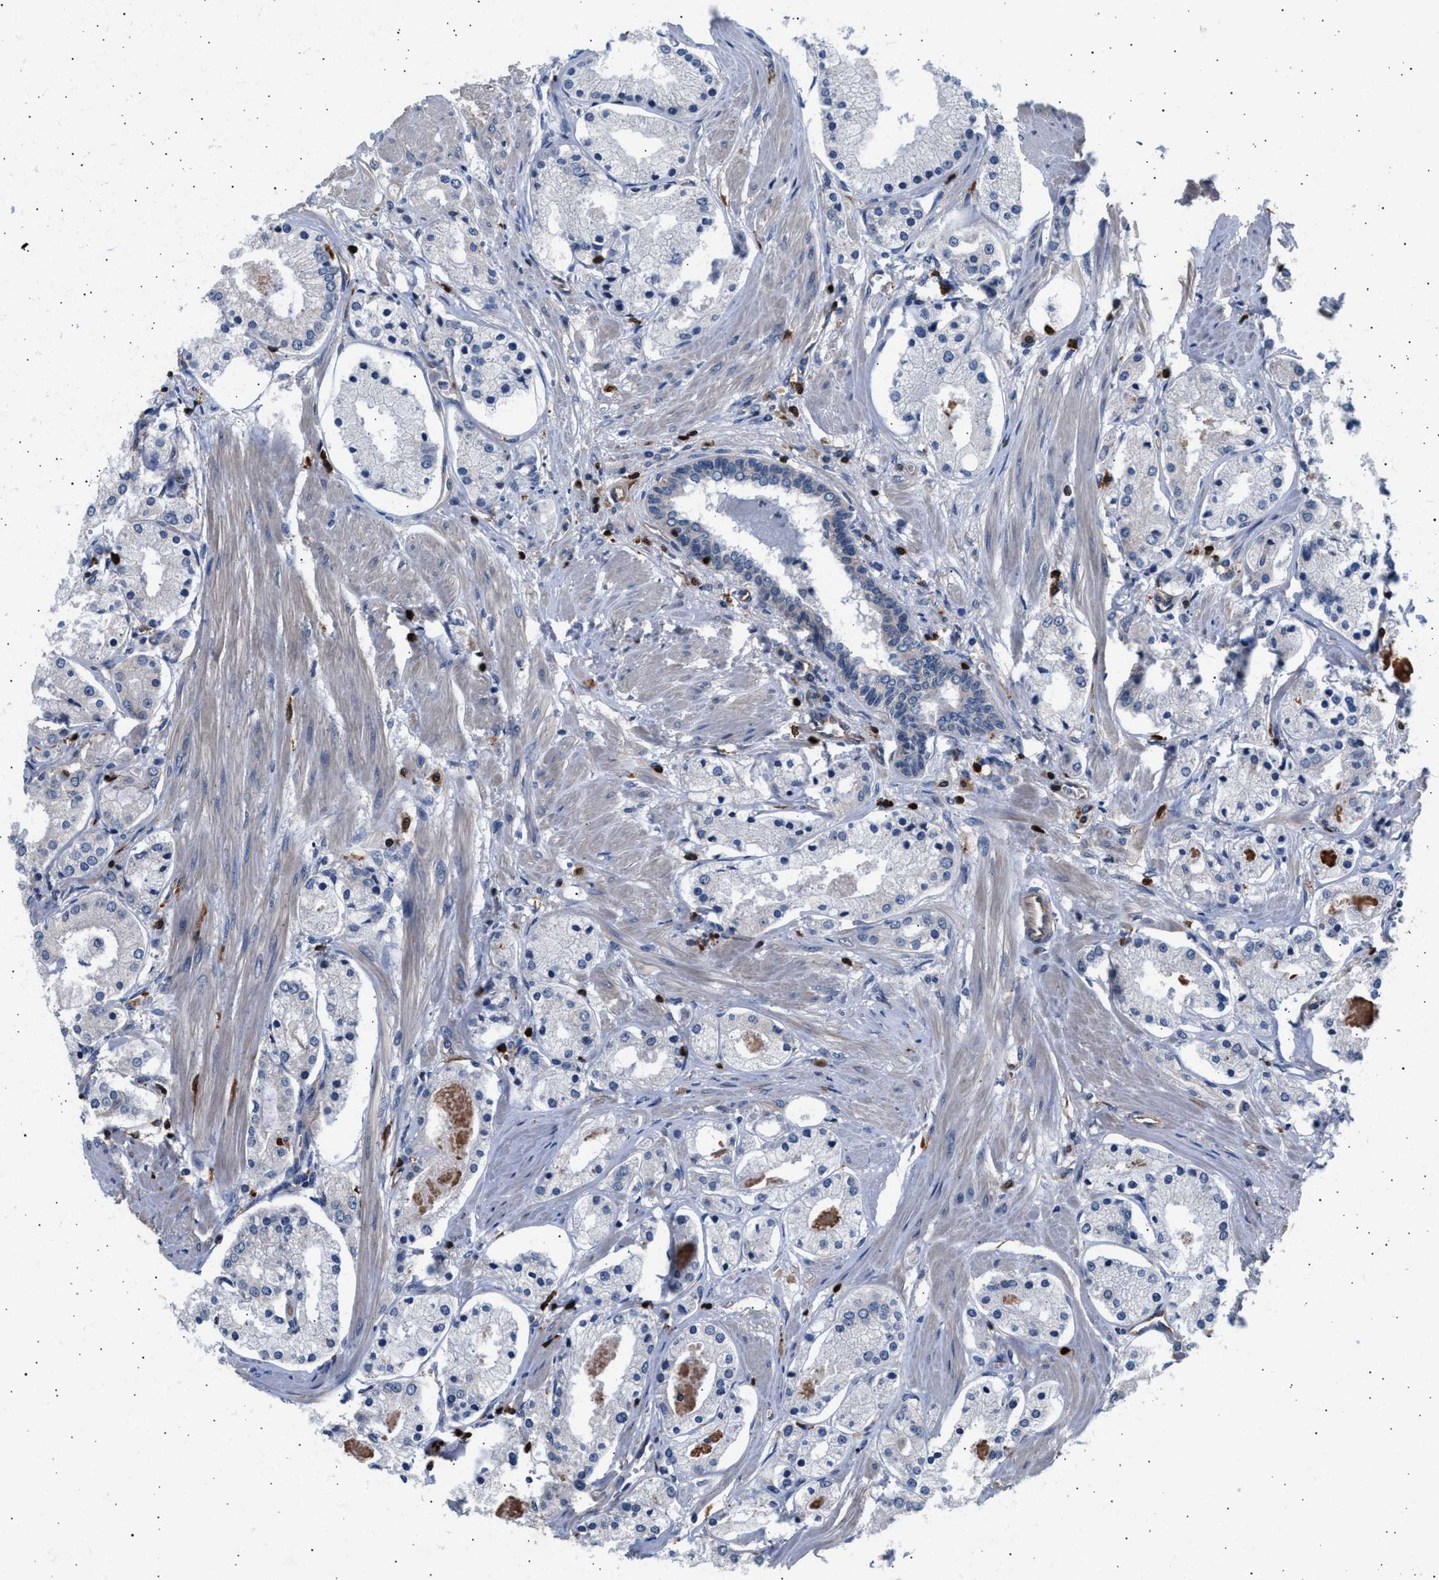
{"staining": {"intensity": "negative", "quantity": "none", "location": "none"}, "tissue": "prostate cancer", "cell_type": "Tumor cells", "image_type": "cancer", "snomed": [{"axis": "morphology", "description": "Adenocarcinoma, High grade"}, {"axis": "topography", "description": "Prostate"}], "caption": "Prostate cancer was stained to show a protein in brown. There is no significant expression in tumor cells. (DAB IHC visualized using brightfield microscopy, high magnification).", "gene": "GRAP2", "patient": {"sex": "male", "age": 66}}